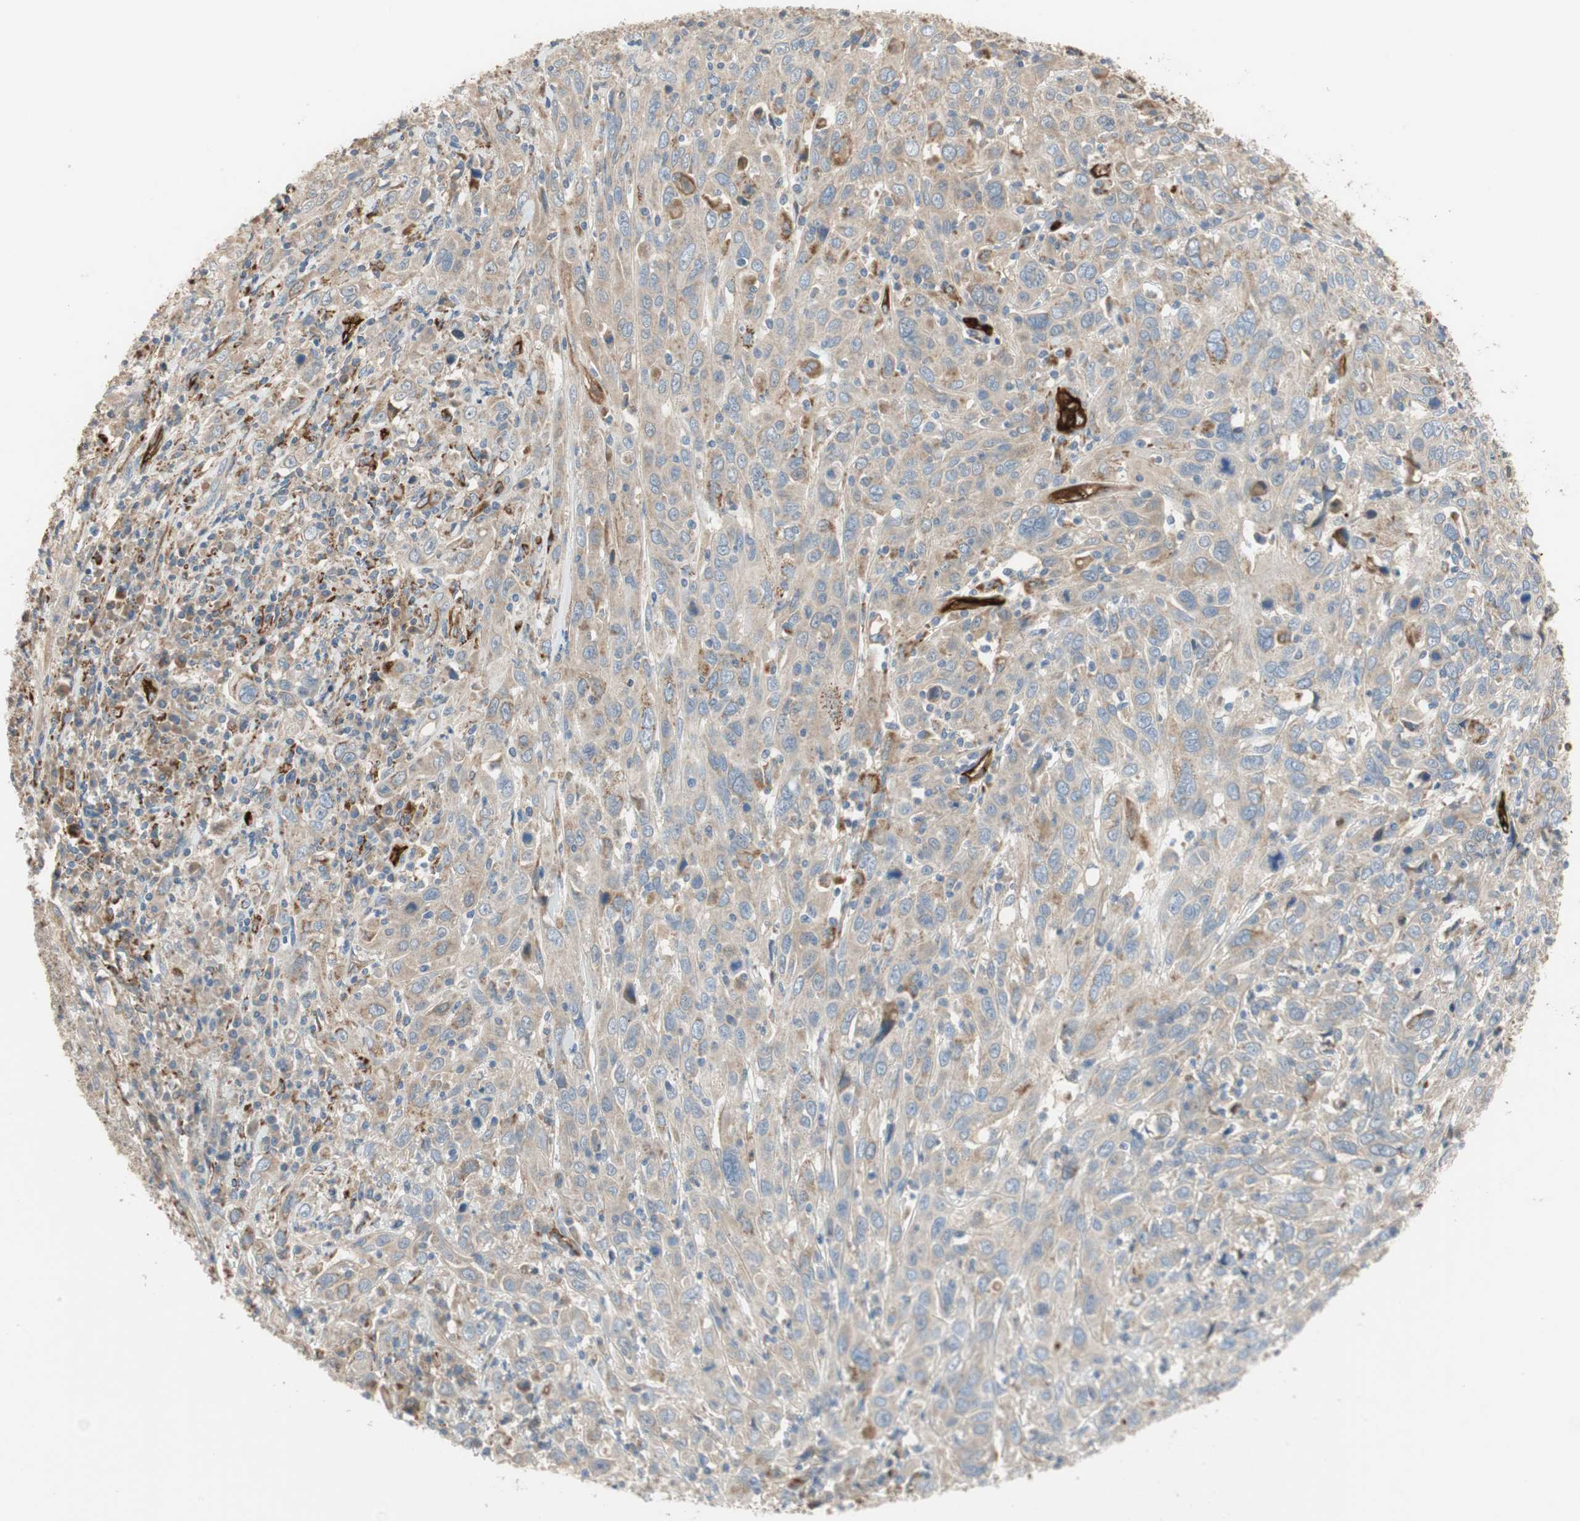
{"staining": {"intensity": "weak", "quantity": "<25%", "location": "cytoplasmic/membranous"}, "tissue": "cervical cancer", "cell_type": "Tumor cells", "image_type": "cancer", "snomed": [{"axis": "morphology", "description": "Squamous cell carcinoma, NOS"}, {"axis": "topography", "description": "Cervix"}], "caption": "DAB (3,3'-diaminobenzidine) immunohistochemical staining of human cervical squamous cell carcinoma shows no significant expression in tumor cells. (DAB (3,3'-diaminobenzidine) IHC with hematoxylin counter stain).", "gene": "ALPL", "patient": {"sex": "female", "age": 46}}